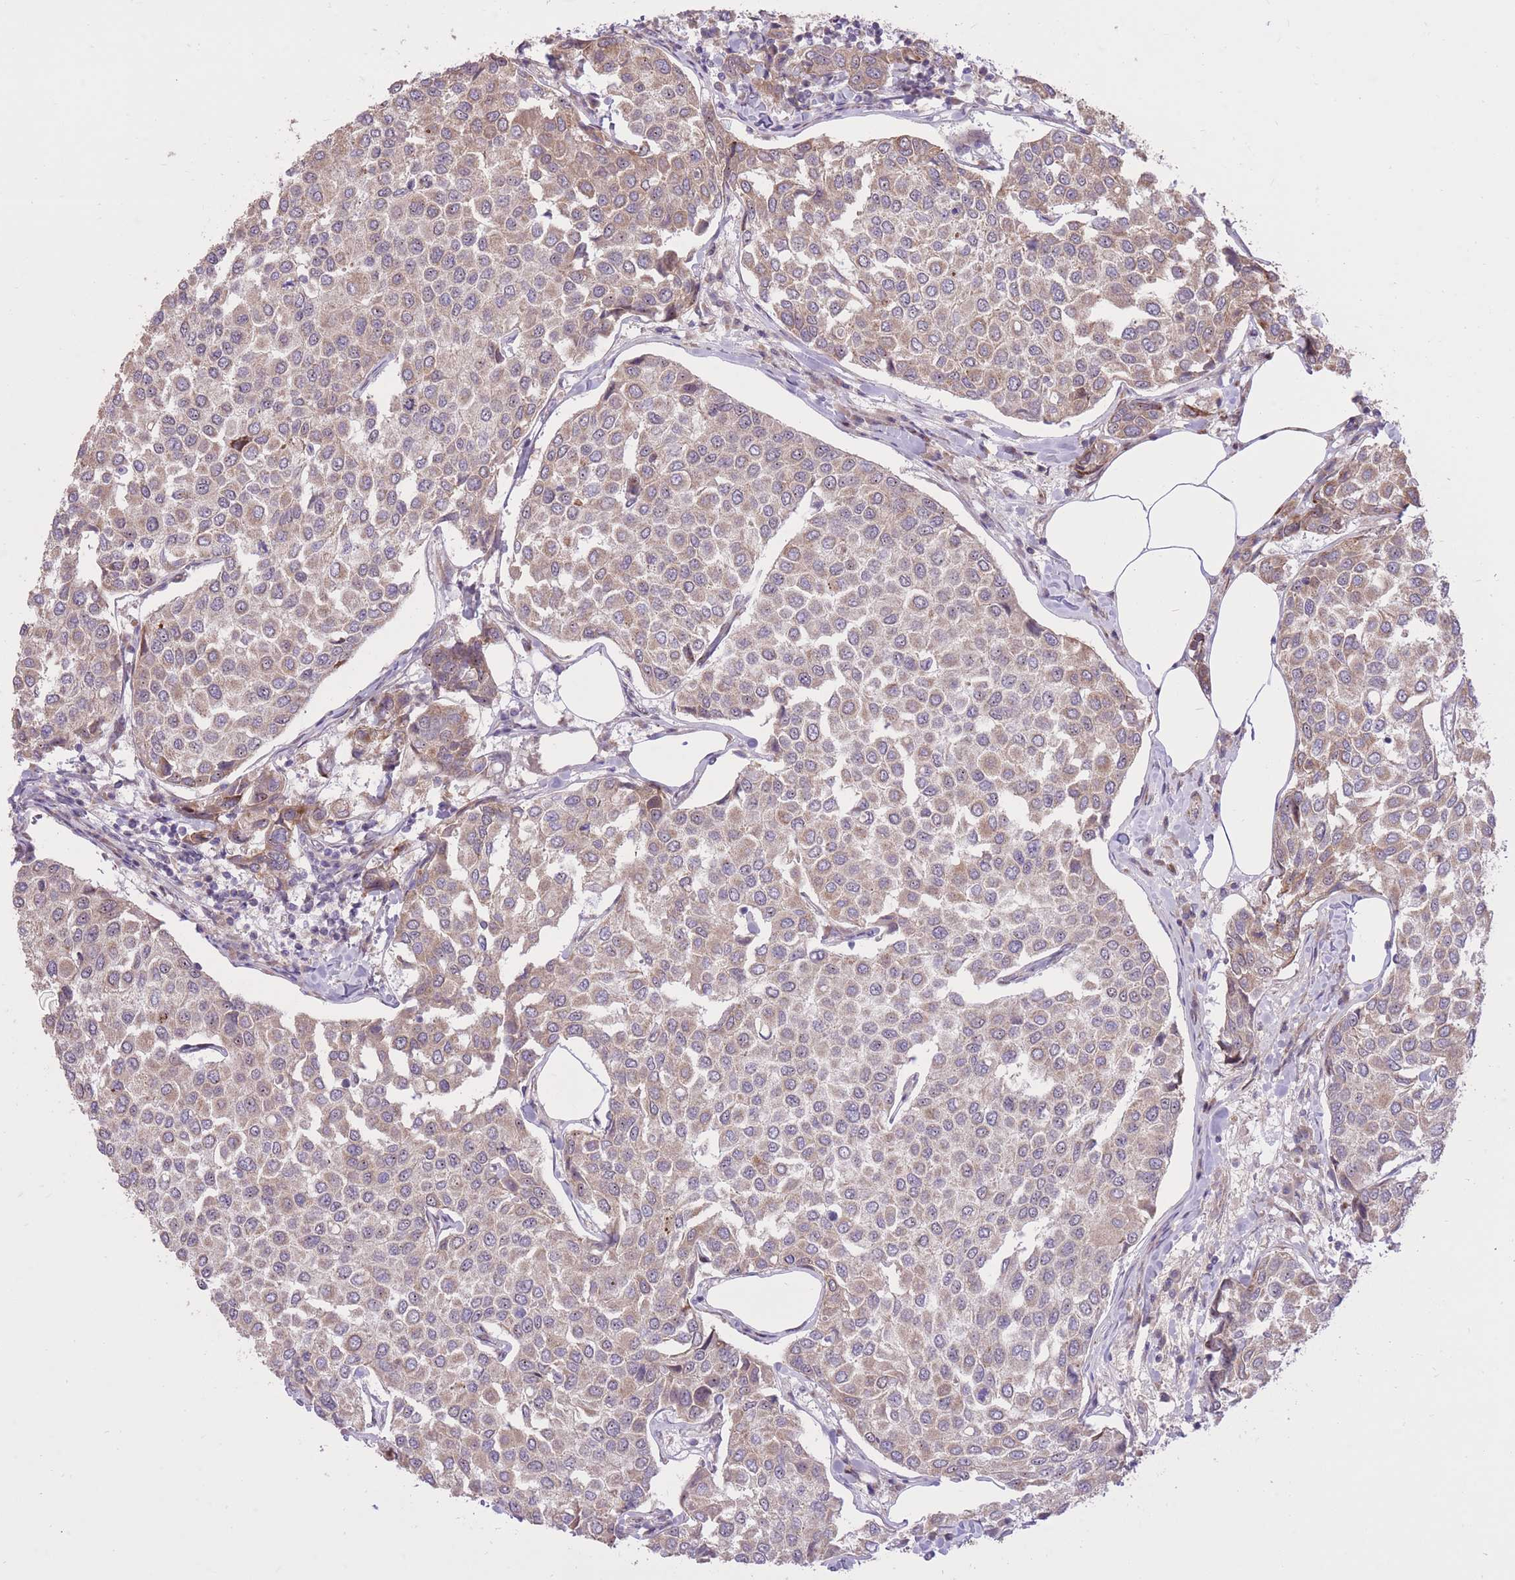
{"staining": {"intensity": "weak", "quantity": ">75%", "location": "cytoplasmic/membranous"}, "tissue": "breast cancer", "cell_type": "Tumor cells", "image_type": "cancer", "snomed": [{"axis": "morphology", "description": "Duct carcinoma"}, {"axis": "topography", "description": "Breast"}], "caption": "Tumor cells exhibit low levels of weak cytoplasmic/membranous staining in about >75% of cells in breast intraductal carcinoma.", "gene": "SLC4A4", "patient": {"sex": "female", "age": 55}}